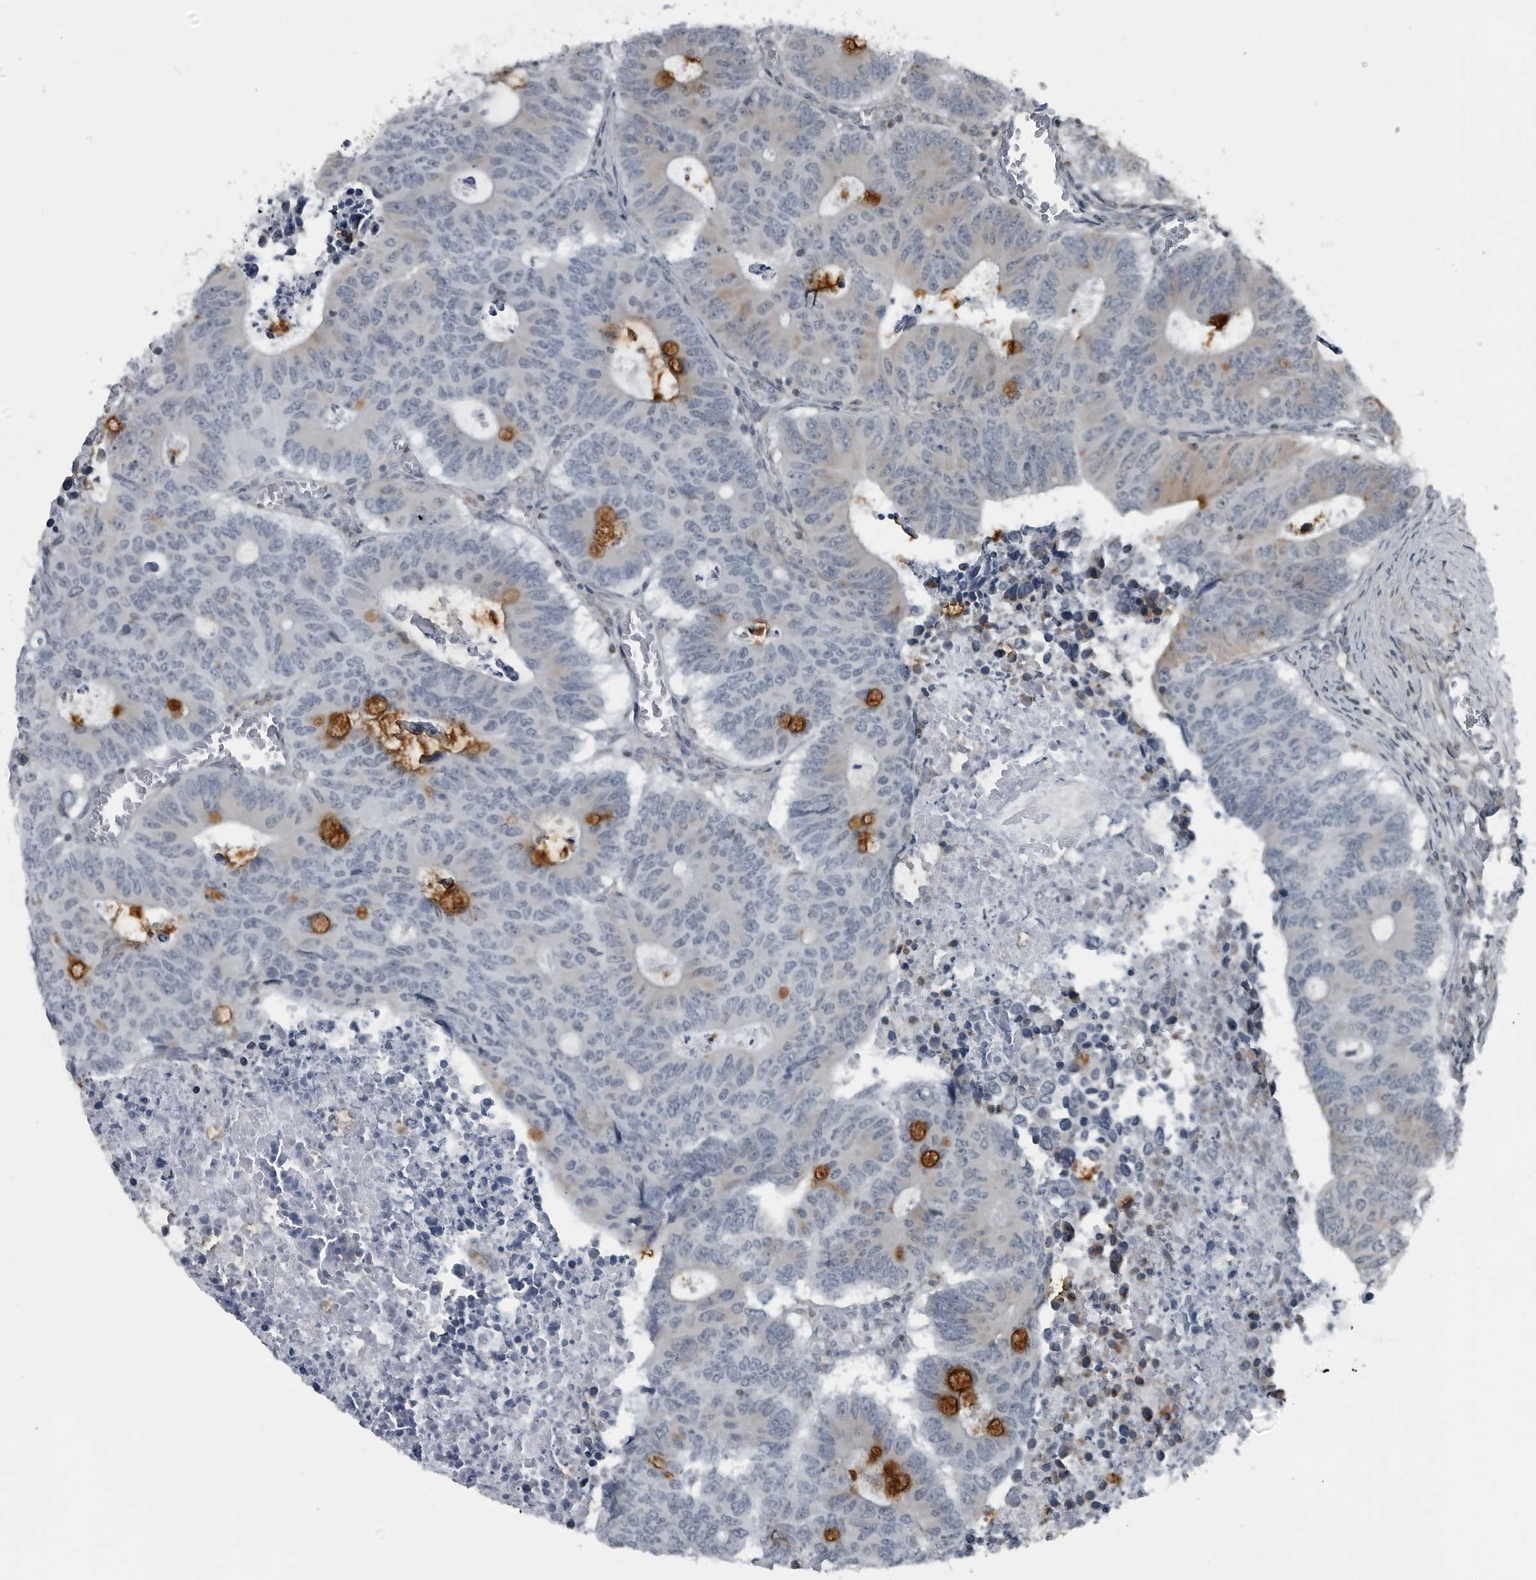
{"staining": {"intensity": "negative", "quantity": "none", "location": "none"}, "tissue": "colorectal cancer", "cell_type": "Tumor cells", "image_type": "cancer", "snomed": [{"axis": "morphology", "description": "Adenocarcinoma, NOS"}, {"axis": "topography", "description": "Colon"}], "caption": "An immunohistochemistry (IHC) image of adenocarcinoma (colorectal) is shown. There is no staining in tumor cells of adenocarcinoma (colorectal). The staining is performed using DAB brown chromogen with nuclei counter-stained in using hematoxylin.", "gene": "GAK", "patient": {"sex": "male", "age": 87}}